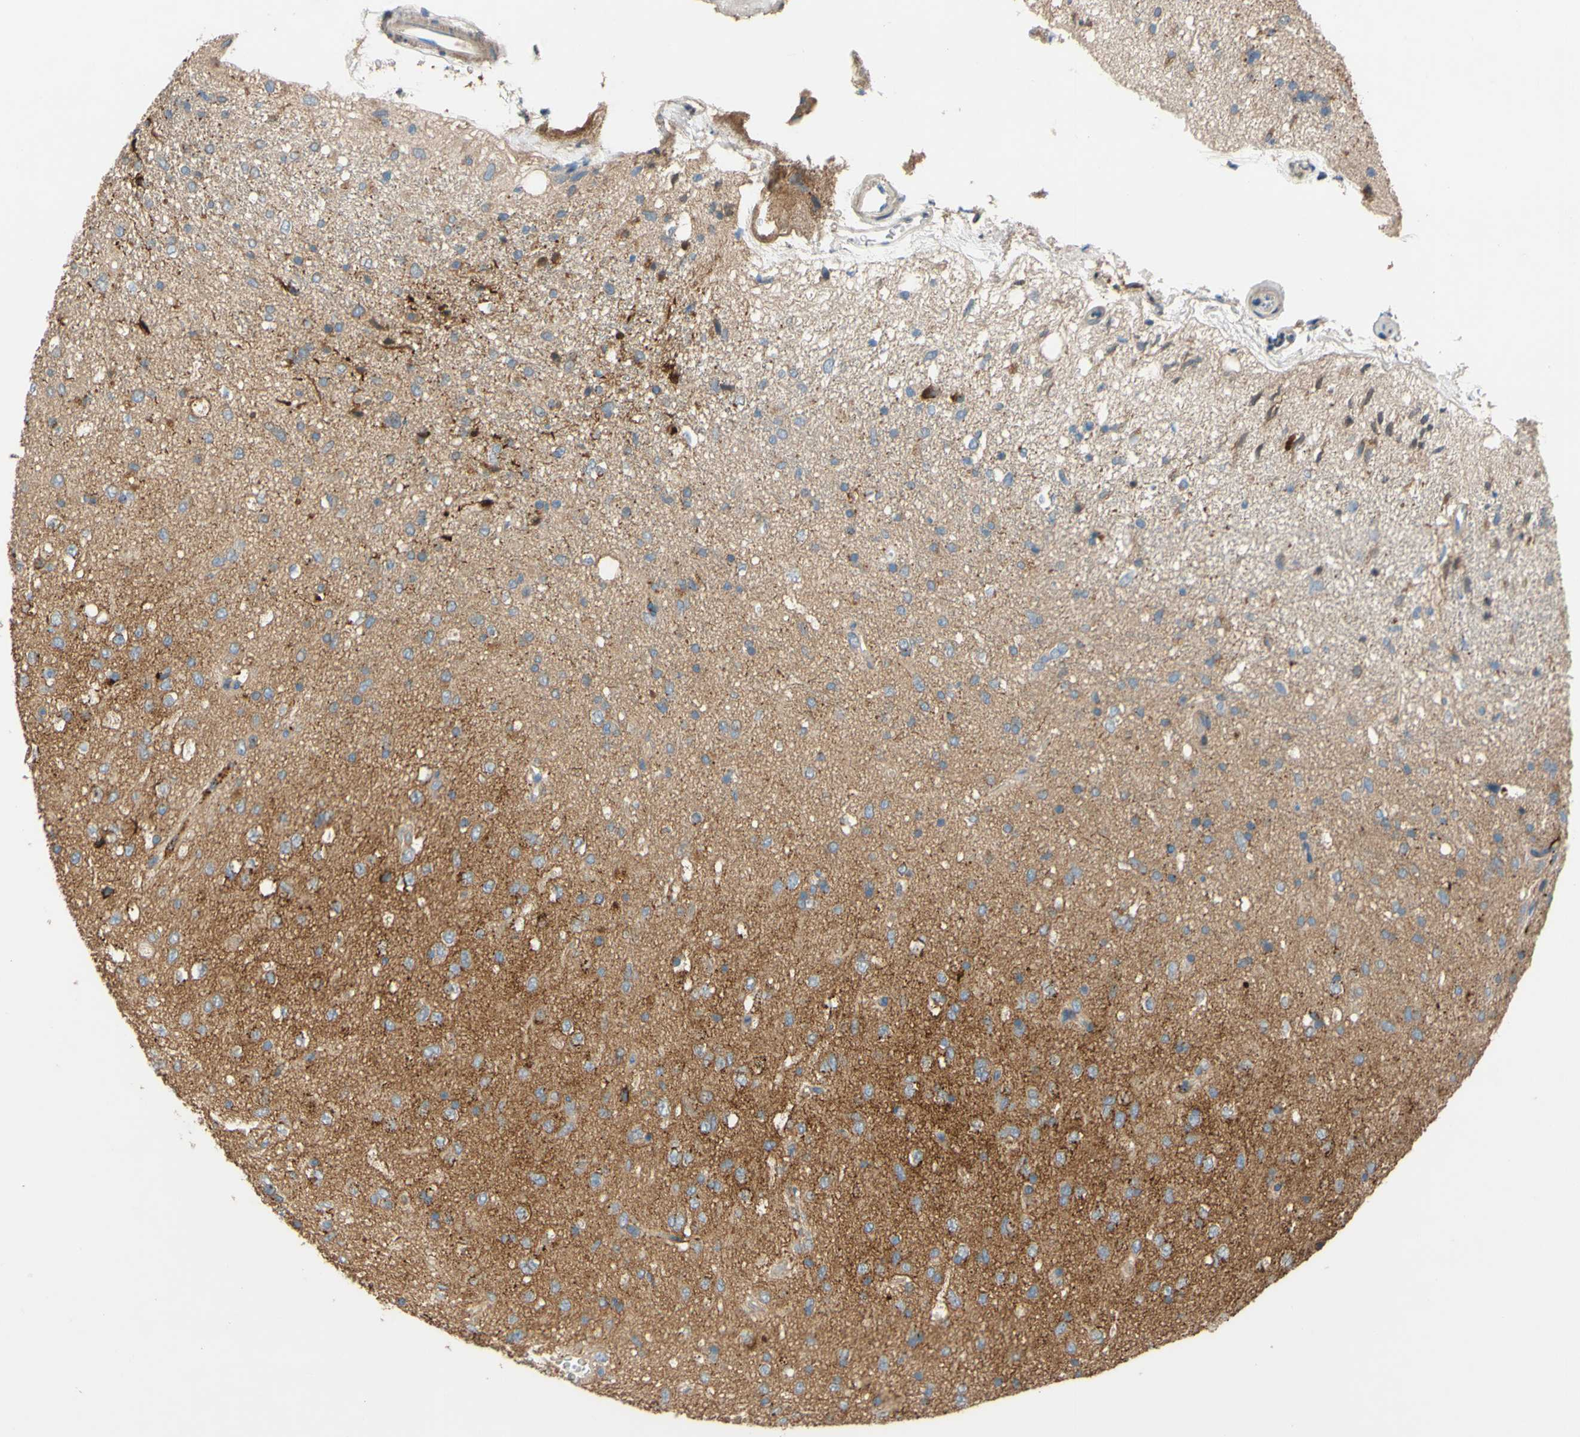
{"staining": {"intensity": "moderate", "quantity": "25%-75%", "location": "cytoplasmic/membranous"}, "tissue": "glioma", "cell_type": "Tumor cells", "image_type": "cancer", "snomed": [{"axis": "morphology", "description": "Glioma, malignant, Low grade"}, {"axis": "topography", "description": "Brain"}], "caption": "The immunohistochemical stain highlights moderate cytoplasmic/membranous positivity in tumor cells of malignant glioma (low-grade) tissue.", "gene": "DKK3", "patient": {"sex": "male", "age": 77}}